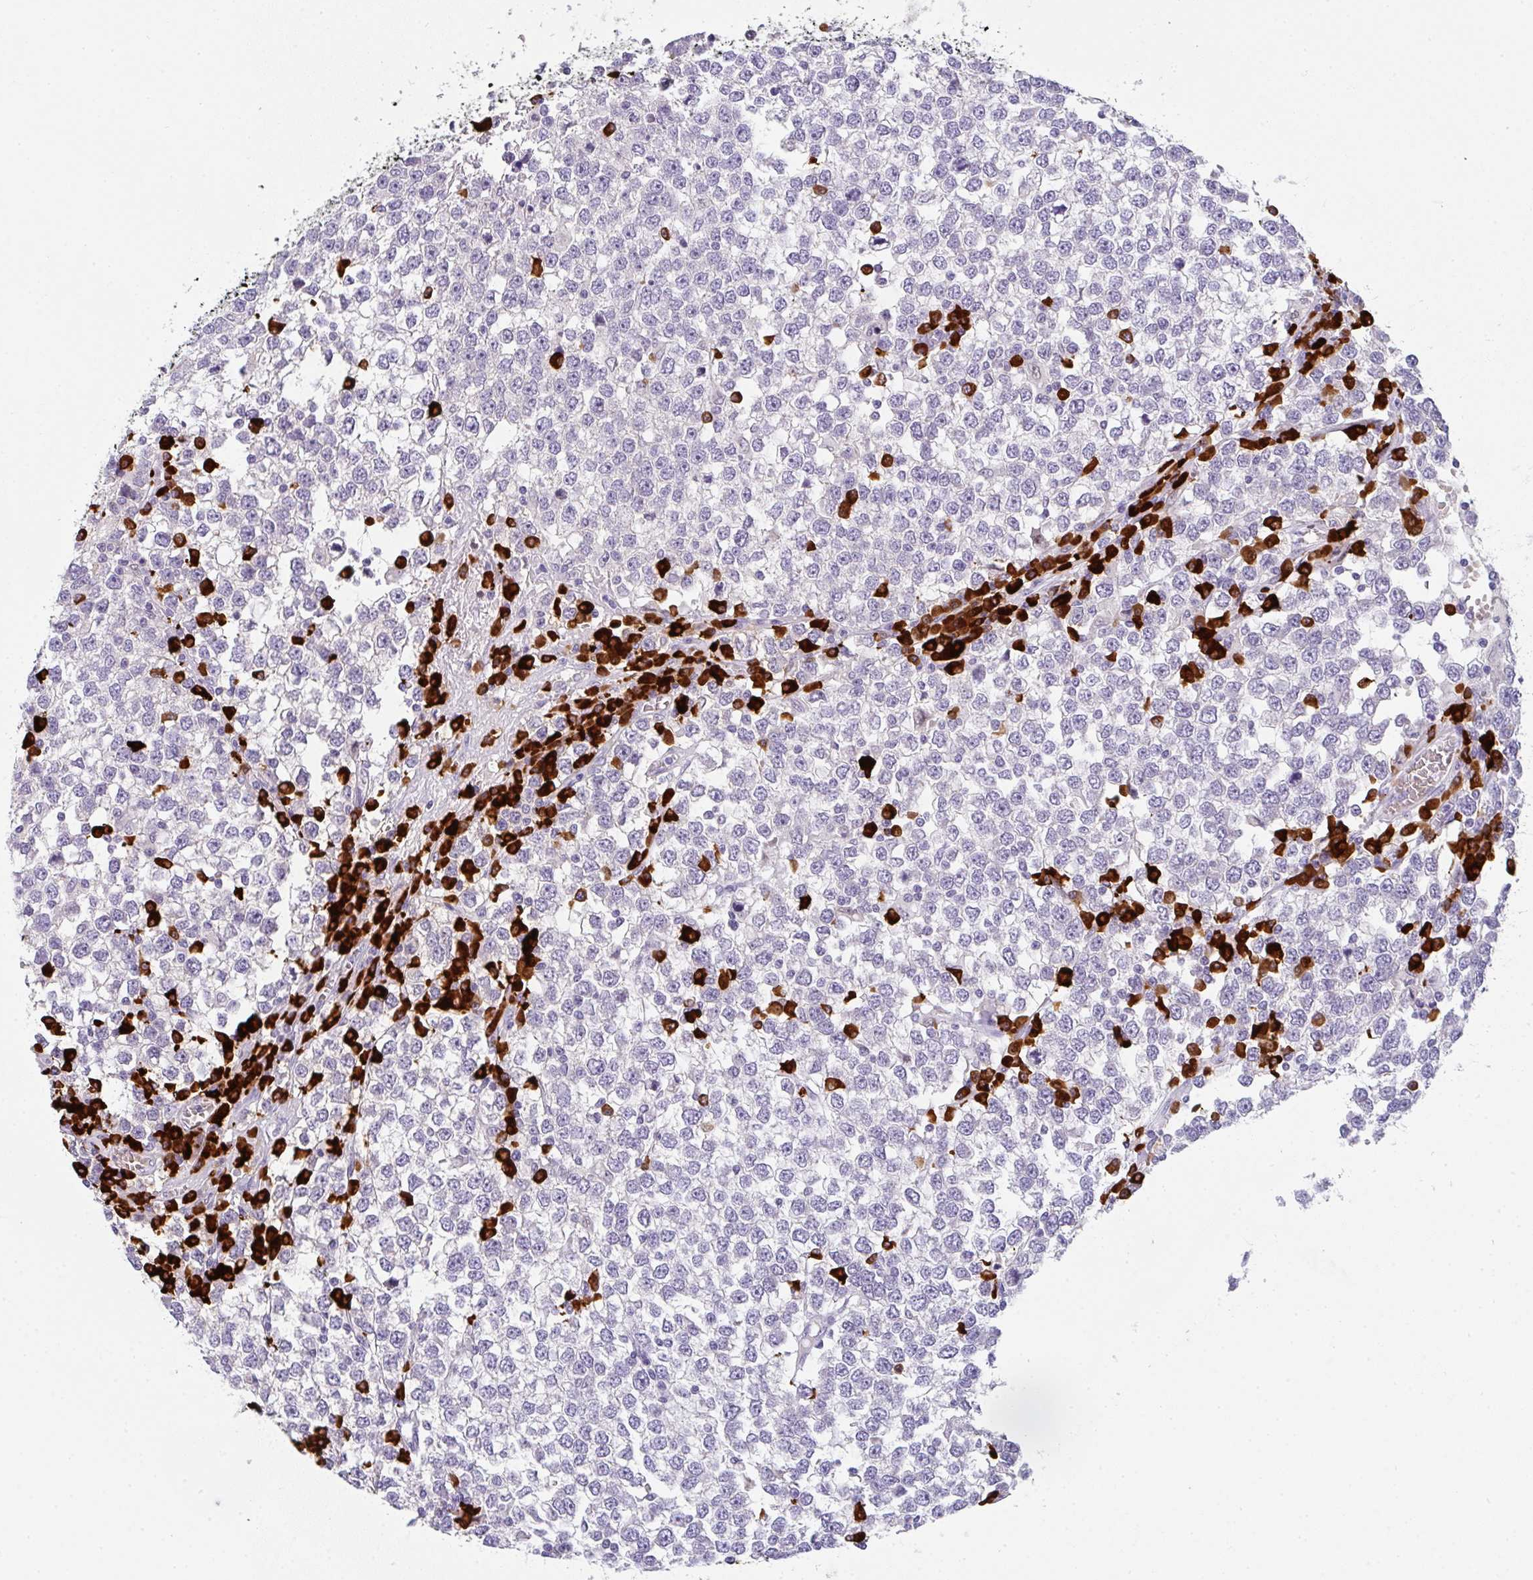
{"staining": {"intensity": "negative", "quantity": "none", "location": "none"}, "tissue": "testis cancer", "cell_type": "Tumor cells", "image_type": "cancer", "snomed": [{"axis": "morphology", "description": "Seminoma, NOS"}, {"axis": "topography", "description": "Testis"}], "caption": "Immunohistochemical staining of testis cancer demonstrates no significant positivity in tumor cells.", "gene": "CACNA1S", "patient": {"sex": "male", "age": 65}}